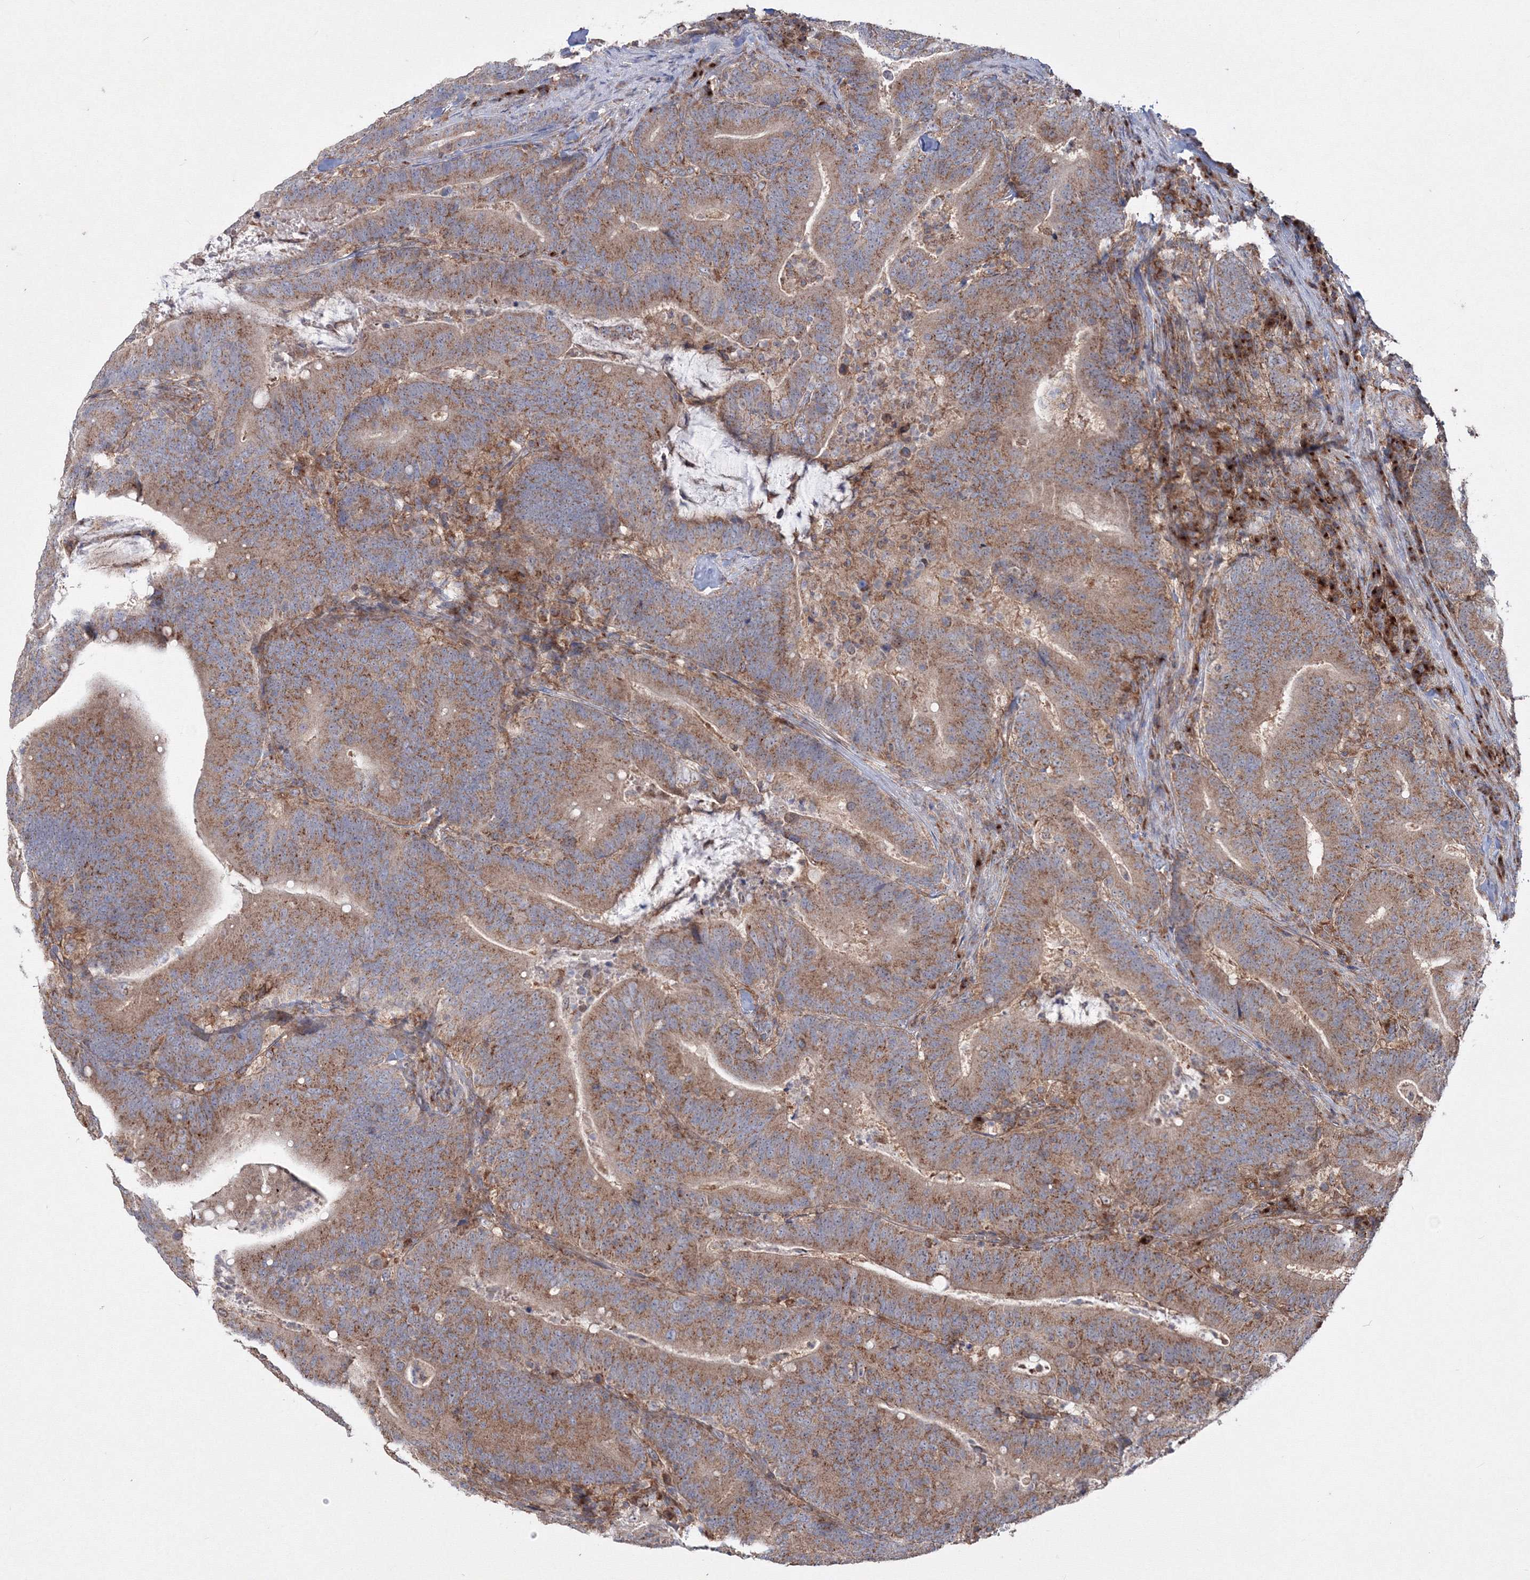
{"staining": {"intensity": "moderate", "quantity": ">75%", "location": "cytoplasmic/membranous"}, "tissue": "colorectal cancer", "cell_type": "Tumor cells", "image_type": "cancer", "snomed": [{"axis": "morphology", "description": "Adenocarcinoma, NOS"}, {"axis": "topography", "description": "Colon"}], "caption": "Immunohistochemistry histopathology image of neoplastic tissue: colorectal adenocarcinoma stained using IHC displays medium levels of moderate protein expression localized specifically in the cytoplasmic/membranous of tumor cells, appearing as a cytoplasmic/membranous brown color.", "gene": "PEX13", "patient": {"sex": "female", "age": 66}}